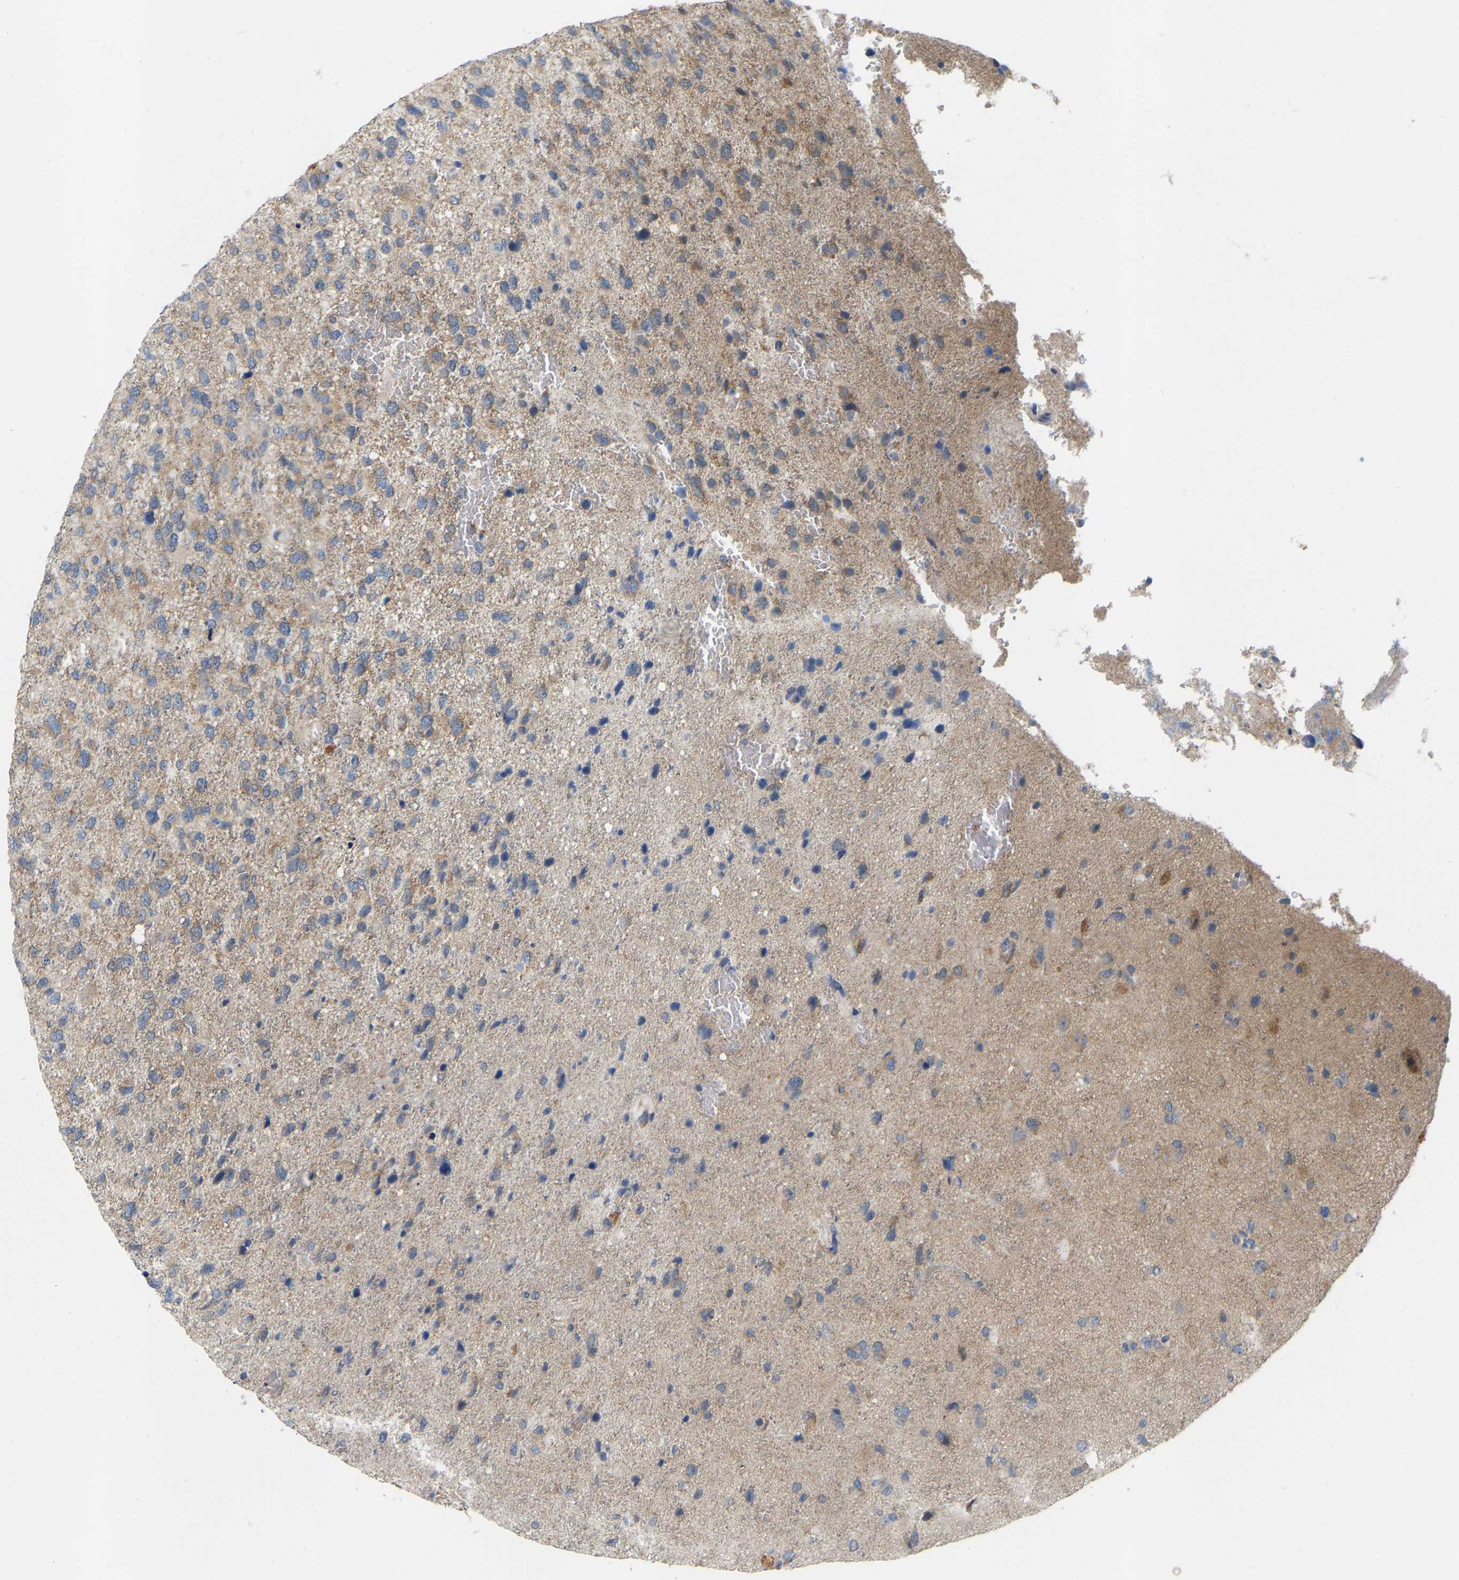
{"staining": {"intensity": "moderate", "quantity": "25%-75%", "location": "cytoplasmic/membranous"}, "tissue": "glioma", "cell_type": "Tumor cells", "image_type": "cancer", "snomed": [{"axis": "morphology", "description": "Glioma, malignant, High grade"}, {"axis": "topography", "description": "Brain"}], "caption": "Moderate cytoplasmic/membranous protein expression is present in approximately 25%-75% of tumor cells in malignant high-grade glioma. (Brightfield microscopy of DAB IHC at high magnification).", "gene": "WIPI2", "patient": {"sex": "female", "age": 58}}